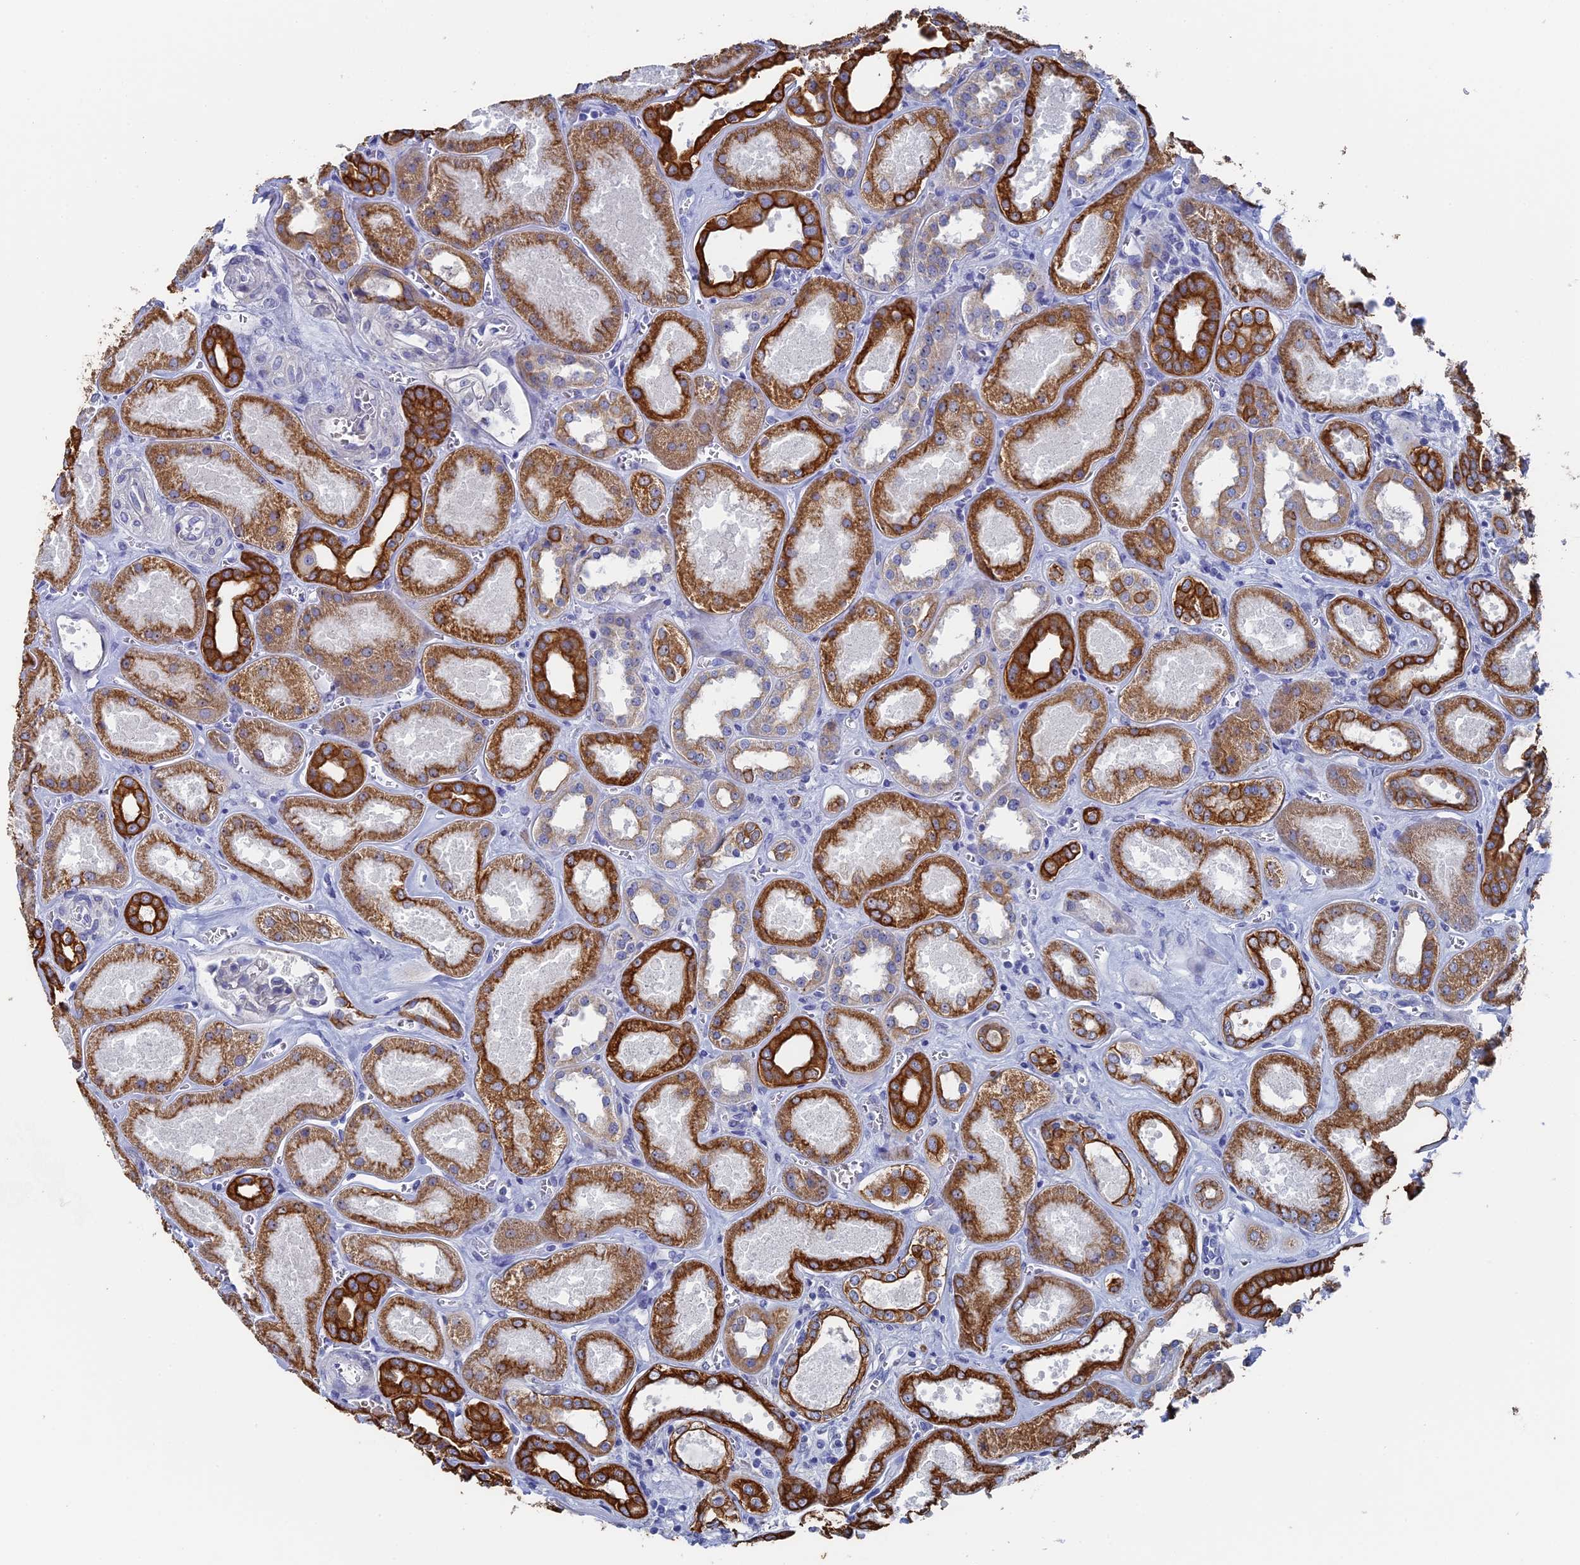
{"staining": {"intensity": "negative", "quantity": "none", "location": "none"}, "tissue": "kidney", "cell_type": "Cells in glomeruli", "image_type": "normal", "snomed": [{"axis": "morphology", "description": "Normal tissue, NOS"}, {"axis": "morphology", "description": "Adenocarcinoma, NOS"}, {"axis": "topography", "description": "Kidney"}], "caption": "This is an immunohistochemistry (IHC) image of normal kidney. There is no staining in cells in glomeruli.", "gene": "SRFBP1", "patient": {"sex": "female", "age": 68}}